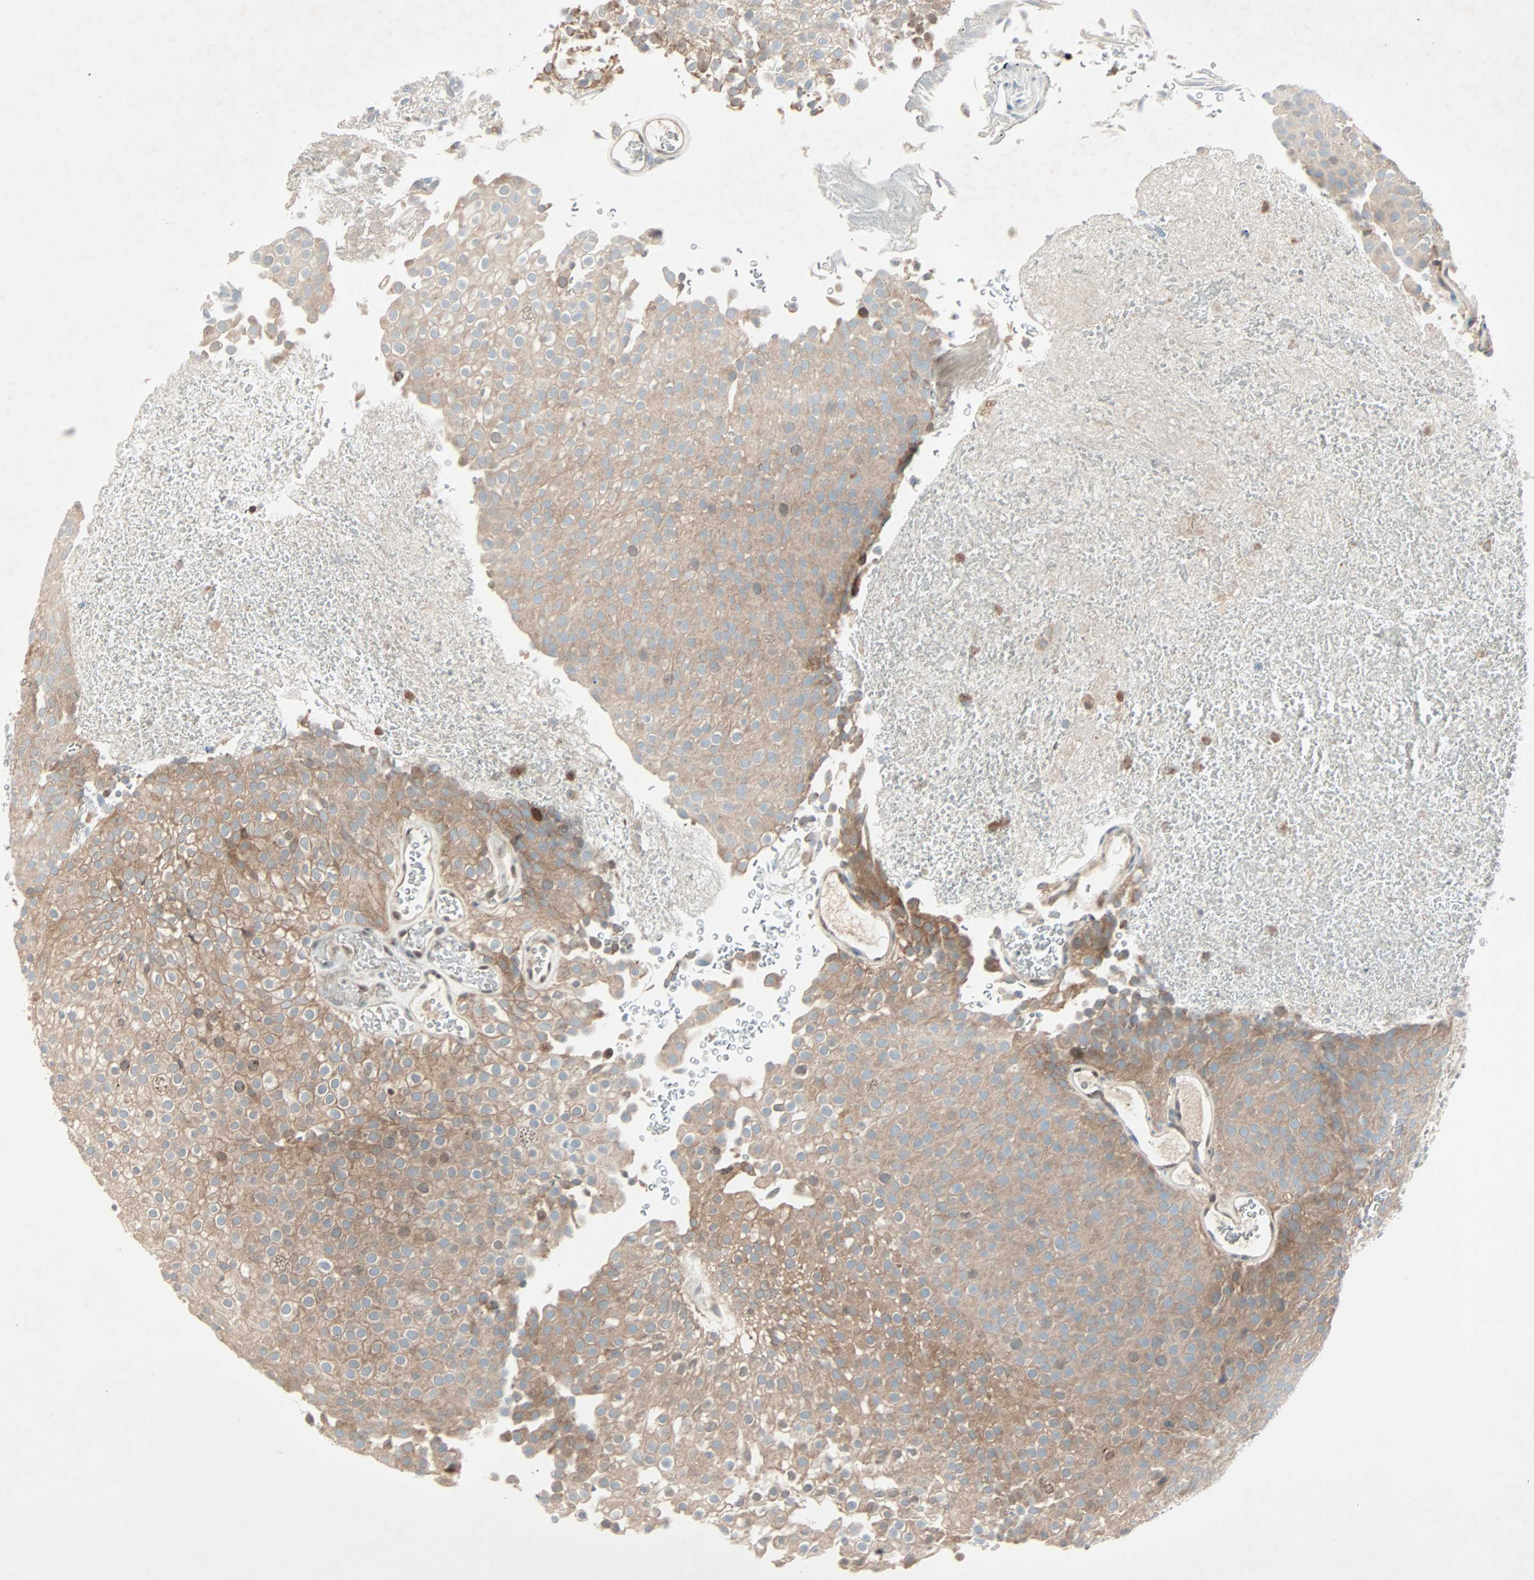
{"staining": {"intensity": "moderate", "quantity": ">75%", "location": "cytoplasmic/membranous"}, "tissue": "urothelial cancer", "cell_type": "Tumor cells", "image_type": "cancer", "snomed": [{"axis": "morphology", "description": "Urothelial carcinoma, Low grade"}, {"axis": "topography", "description": "Urinary bladder"}], "caption": "A high-resolution photomicrograph shows immunohistochemistry (IHC) staining of low-grade urothelial carcinoma, which exhibits moderate cytoplasmic/membranous expression in approximately >75% of tumor cells. Immunohistochemistry stains the protein in brown and the nuclei are stained blue.", "gene": "SMIM8", "patient": {"sex": "male", "age": 78}}